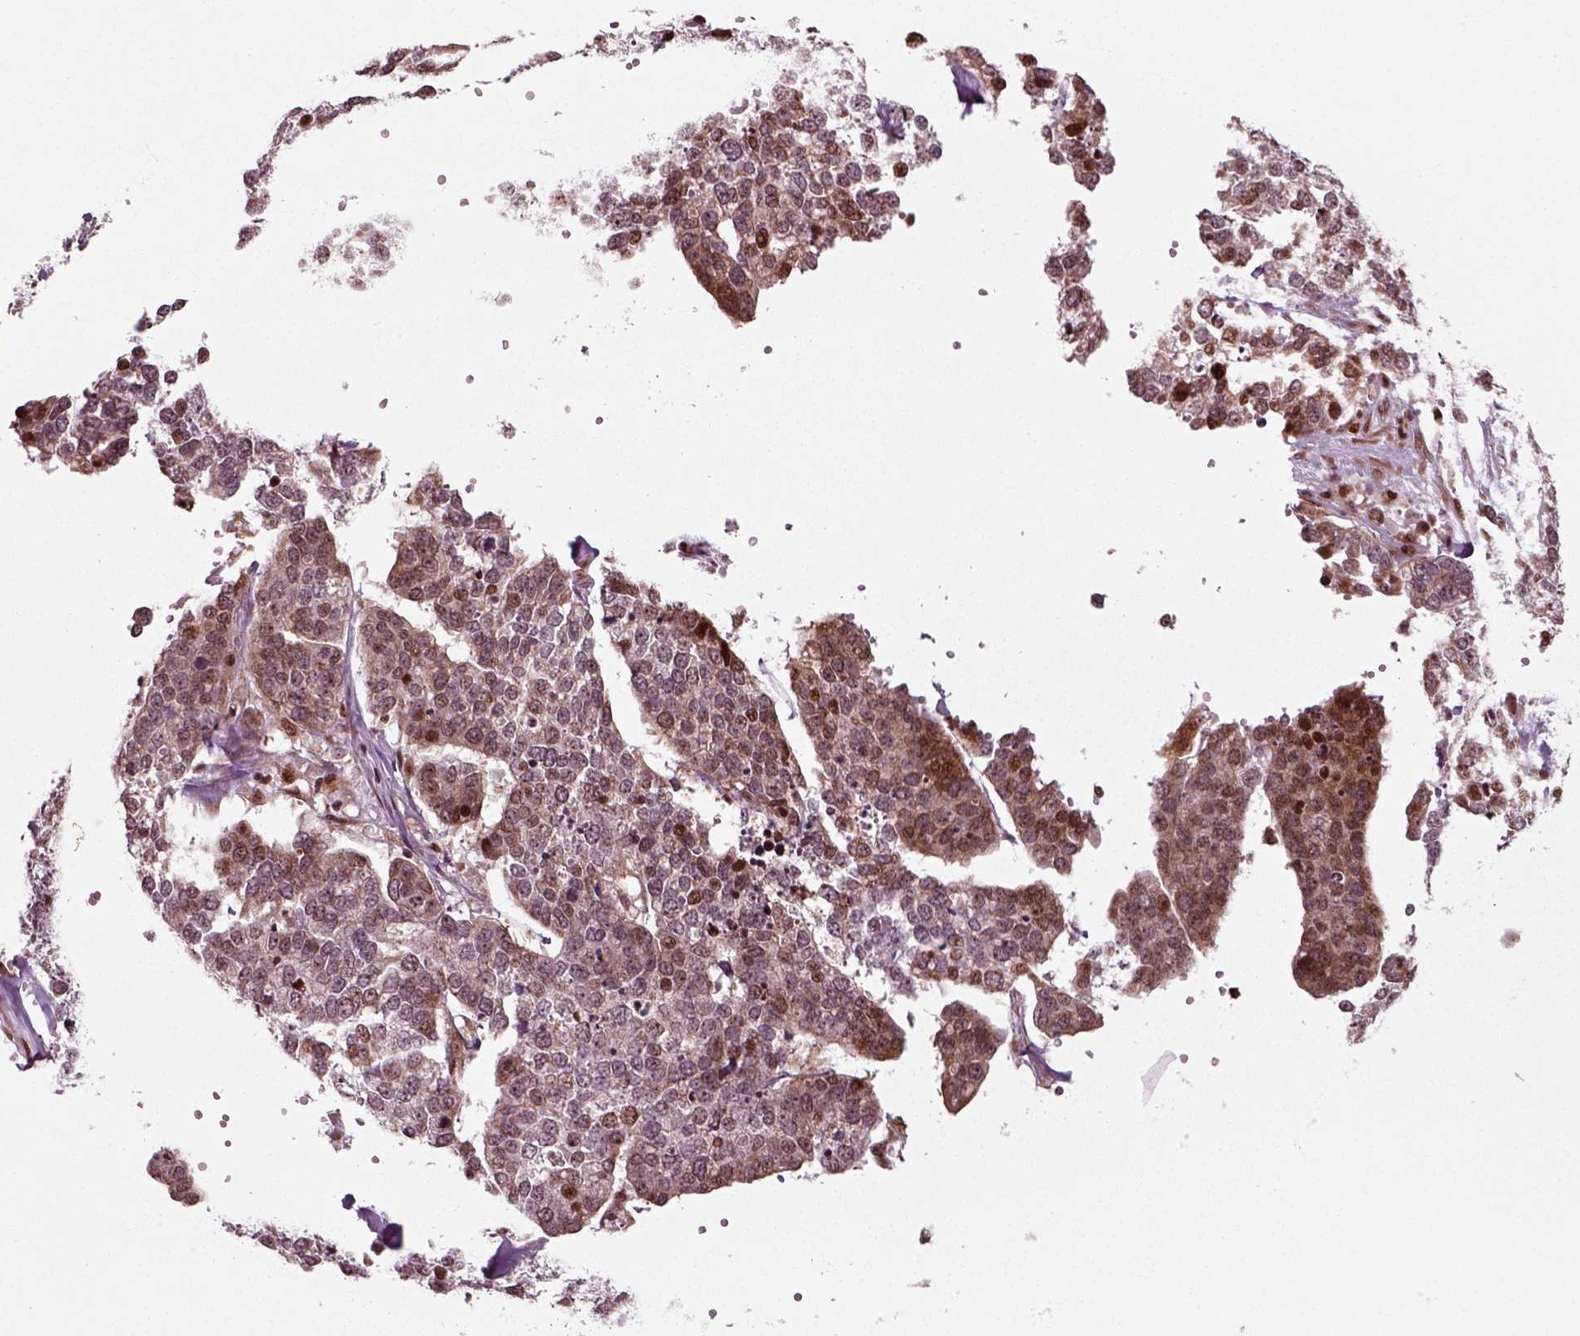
{"staining": {"intensity": "moderate", "quantity": "<25%", "location": "nuclear"}, "tissue": "ovarian cancer", "cell_type": "Tumor cells", "image_type": "cancer", "snomed": [{"axis": "morphology", "description": "Carcinoma, endometroid"}, {"axis": "topography", "description": "Ovary"}], "caption": "Brown immunohistochemical staining in ovarian endometroid carcinoma reveals moderate nuclear positivity in about <25% of tumor cells.", "gene": "CDC14A", "patient": {"sex": "female", "age": 65}}